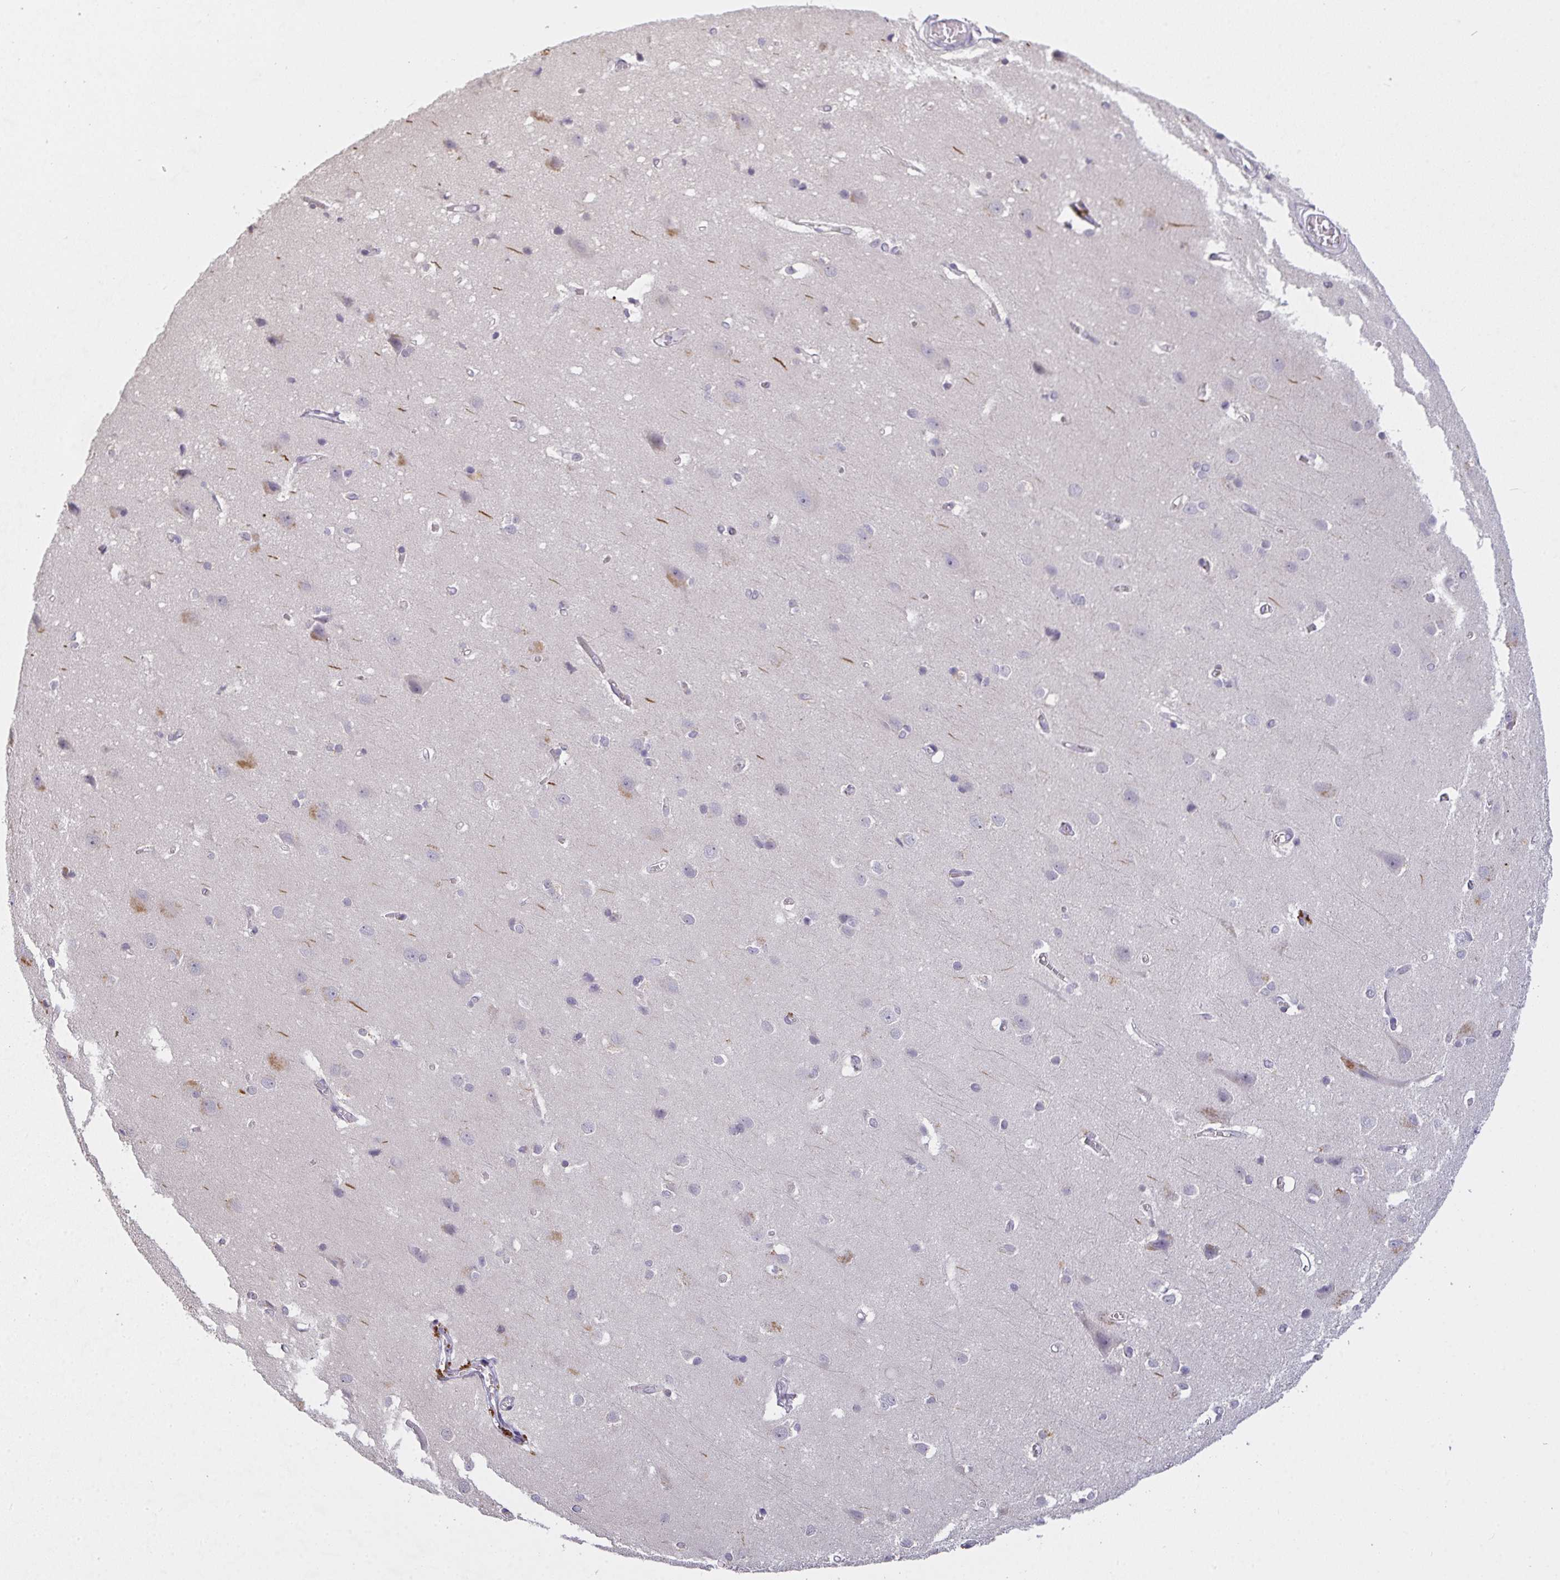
{"staining": {"intensity": "moderate", "quantity": "<25%", "location": "cytoplasmic/membranous"}, "tissue": "cerebral cortex", "cell_type": "Endothelial cells", "image_type": "normal", "snomed": [{"axis": "morphology", "description": "Normal tissue, NOS"}, {"axis": "topography", "description": "Cerebral cortex"}], "caption": "Cerebral cortex stained with immunohistochemistry (IHC) displays moderate cytoplasmic/membranous positivity in about <25% of endothelial cells. (IHC, brightfield microscopy, high magnification).", "gene": "TMEM219", "patient": {"sex": "male", "age": 37}}